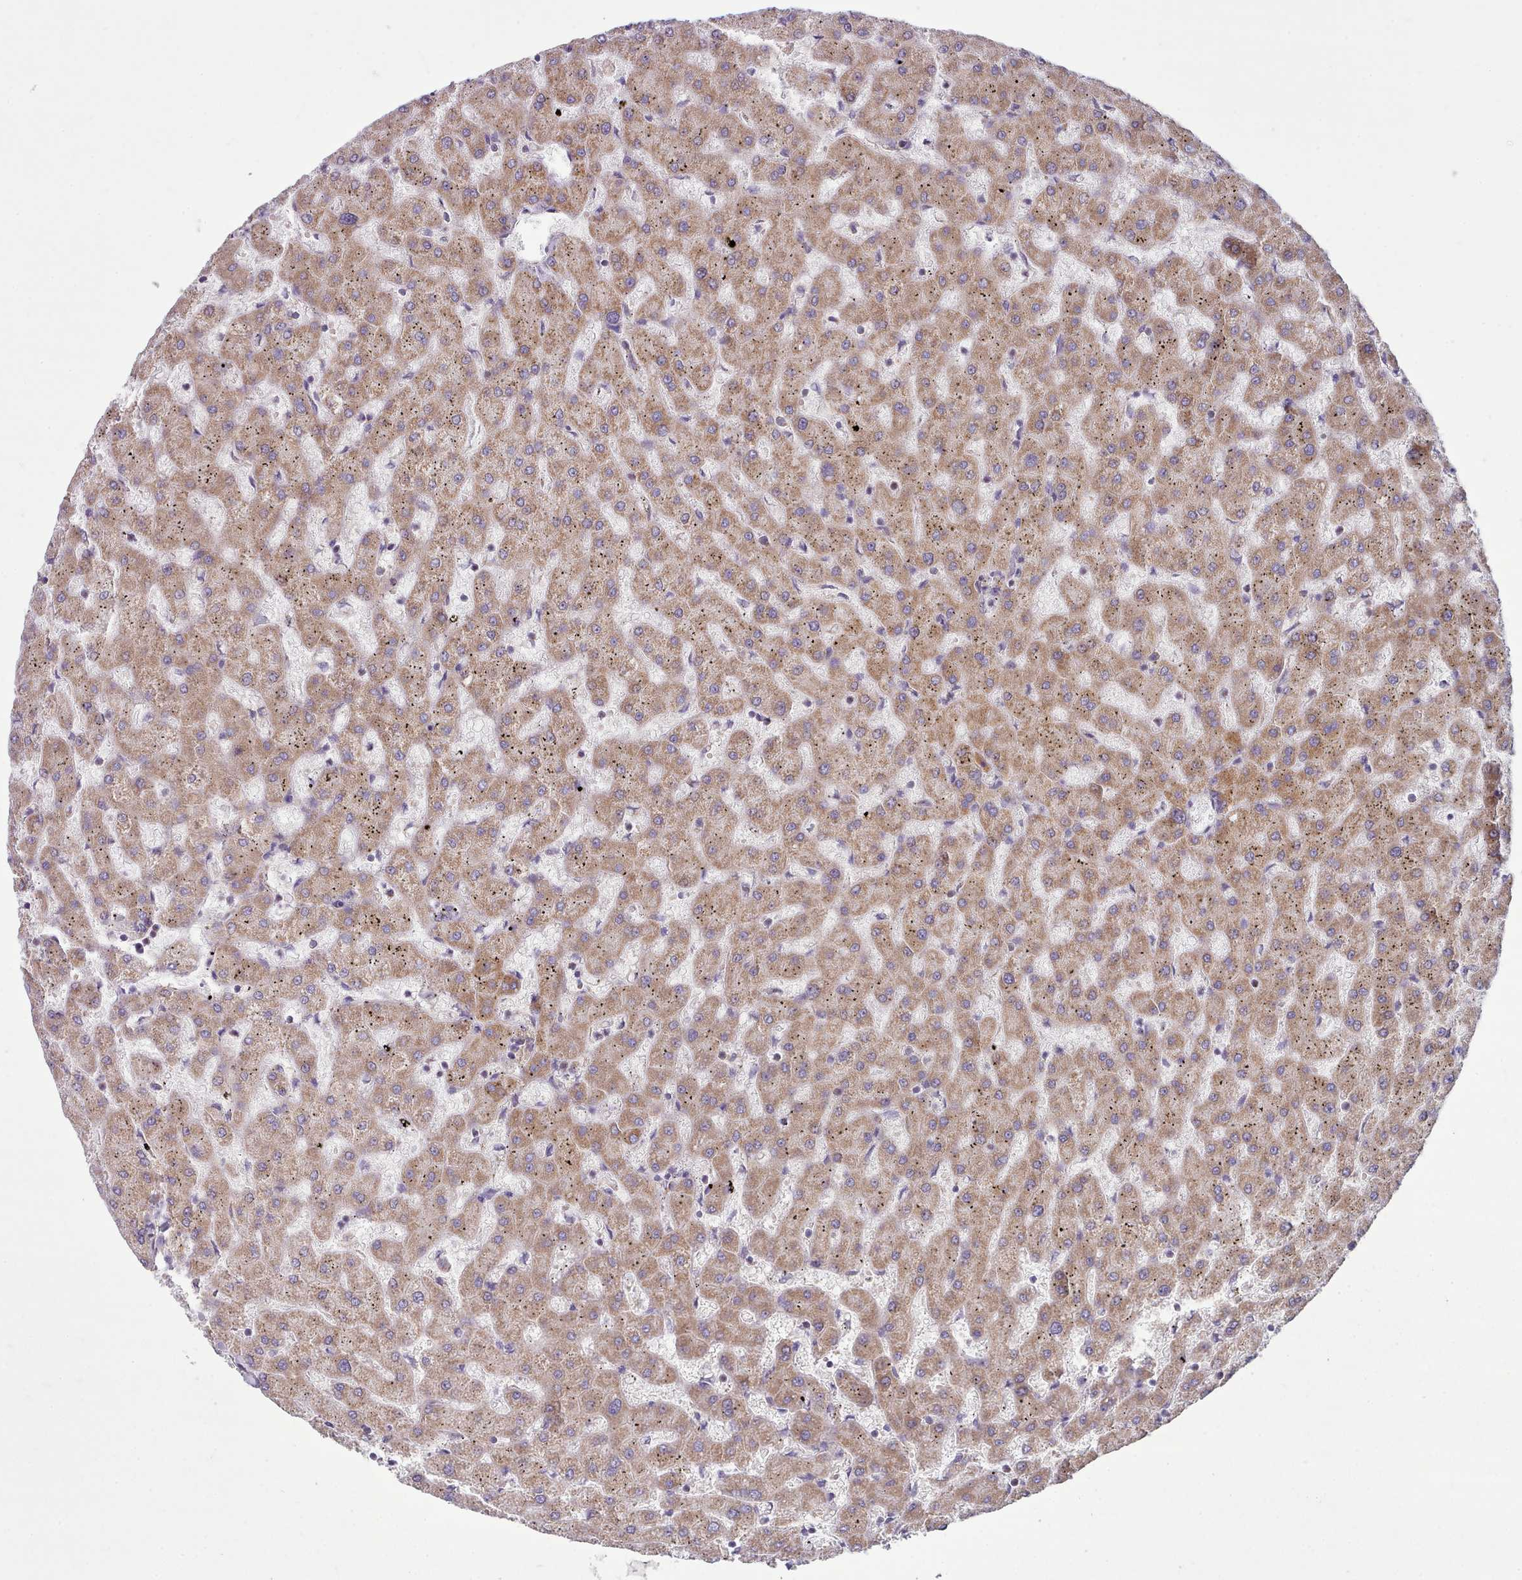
{"staining": {"intensity": "negative", "quantity": "none", "location": "none"}, "tissue": "liver", "cell_type": "Cholangiocytes", "image_type": "normal", "snomed": [{"axis": "morphology", "description": "Normal tissue, NOS"}, {"axis": "topography", "description": "Liver"}], "caption": "Cholangiocytes show no significant positivity in normal liver. (DAB (3,3'-diaminobenzidine) immunohistochemistry with hematoxylin counter stain).", "gene": "SRP54", "patient": {"sex": "female", "age": 63}}